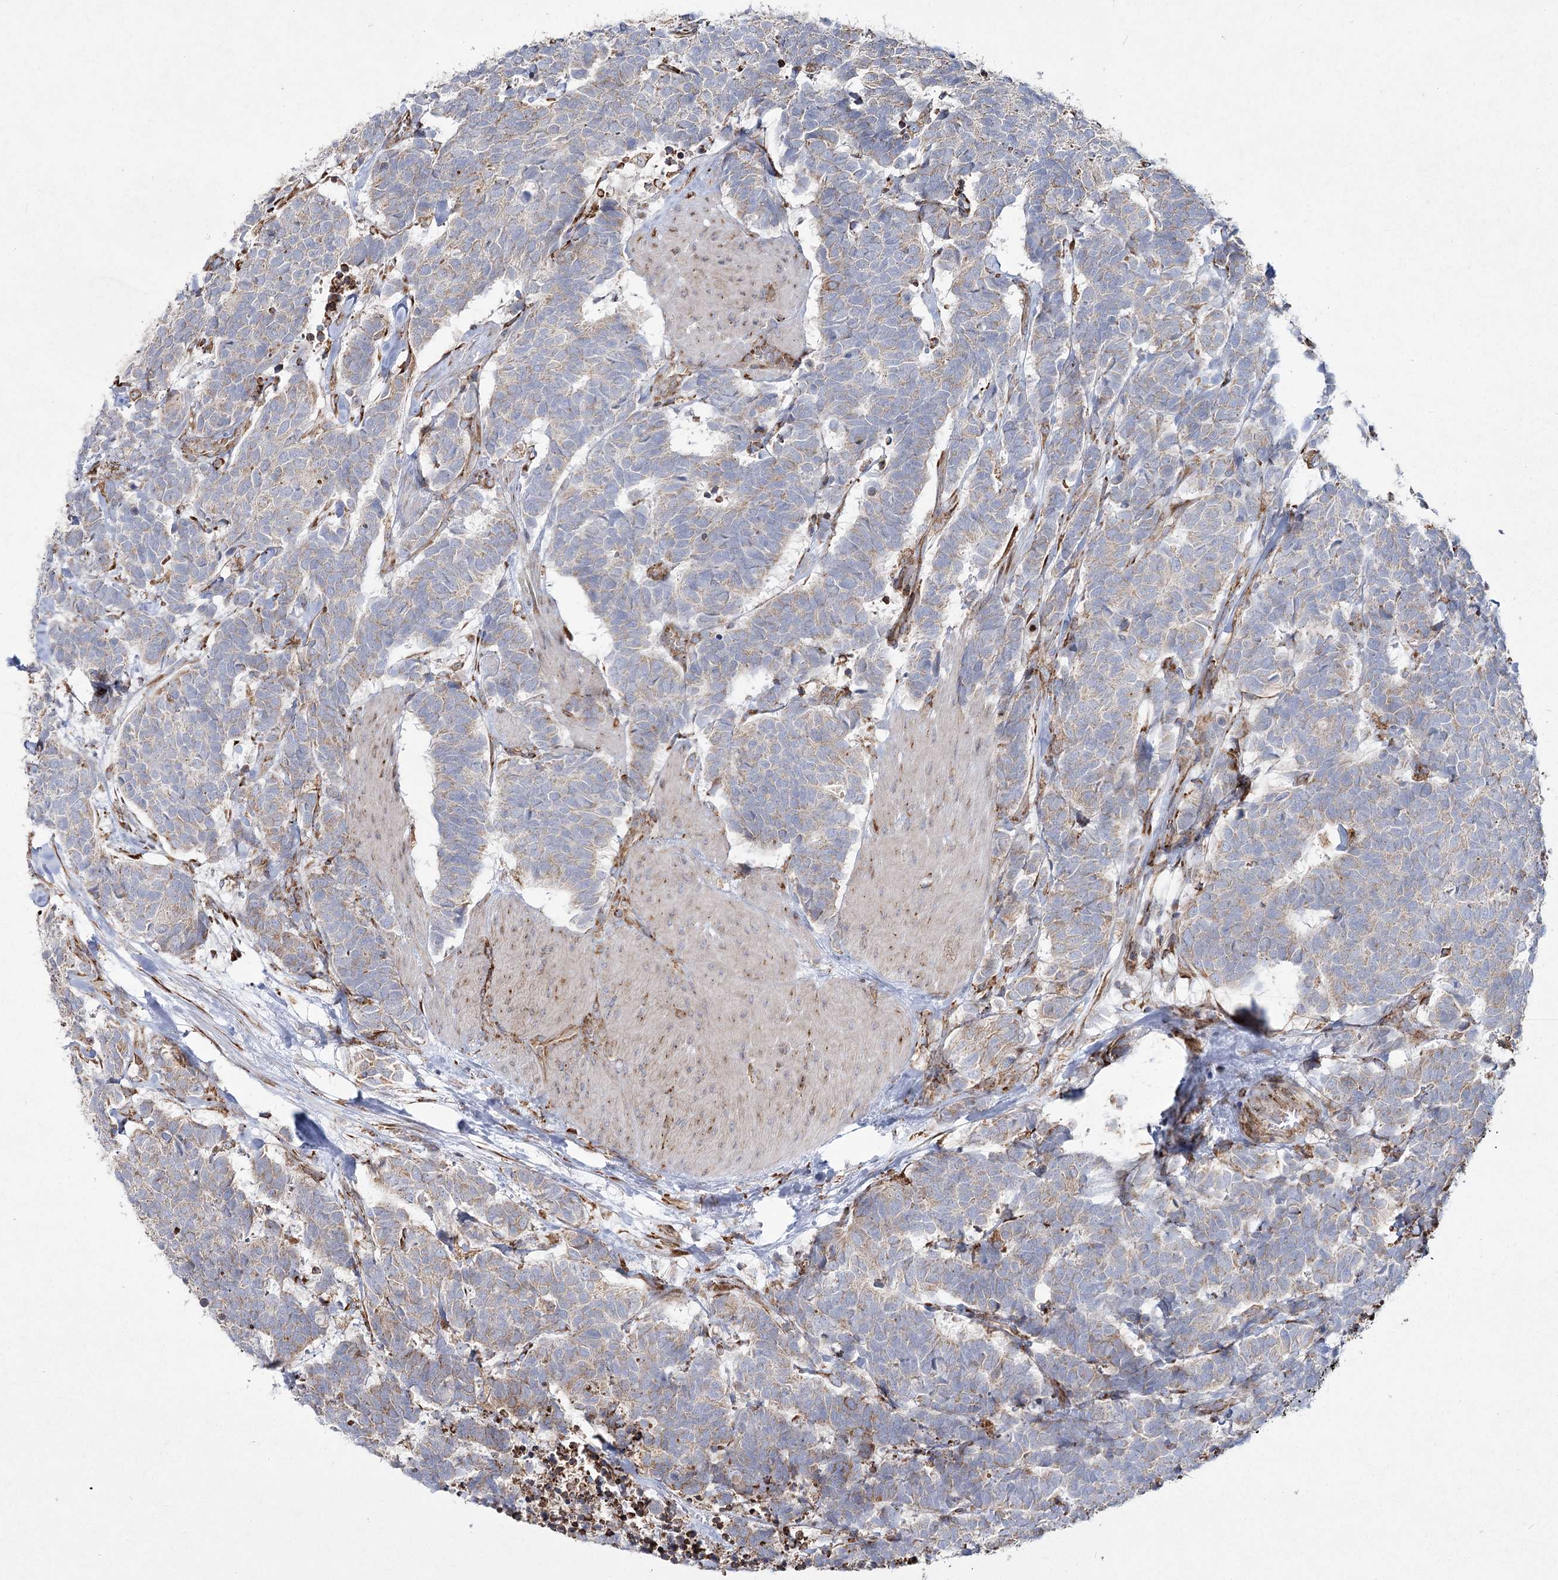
{"staining": {"intensity": "weak", "quantity": "25%-75%", "location": "cytoplasmic/membranous"}, "tissue": "carcinoid", "cell_type": "Tumor cells", "image_type": "cancer", "snomed": [{"axis": "morphology", "description": "Carcinoma, NOS"}, {"axis": "morphology", "description": "Carcinoid, malignant, NOS"}, {"axis": "topography", "description": "Urinary bladder"}], "caption": "Tumor cells demonstrate low levels of weak cytoplasmic/membranous staining in about 25%-75% of cells in human carcinoma.", "gene": "NHLRC2", "patient": {"sex": "male", "age": 57}}